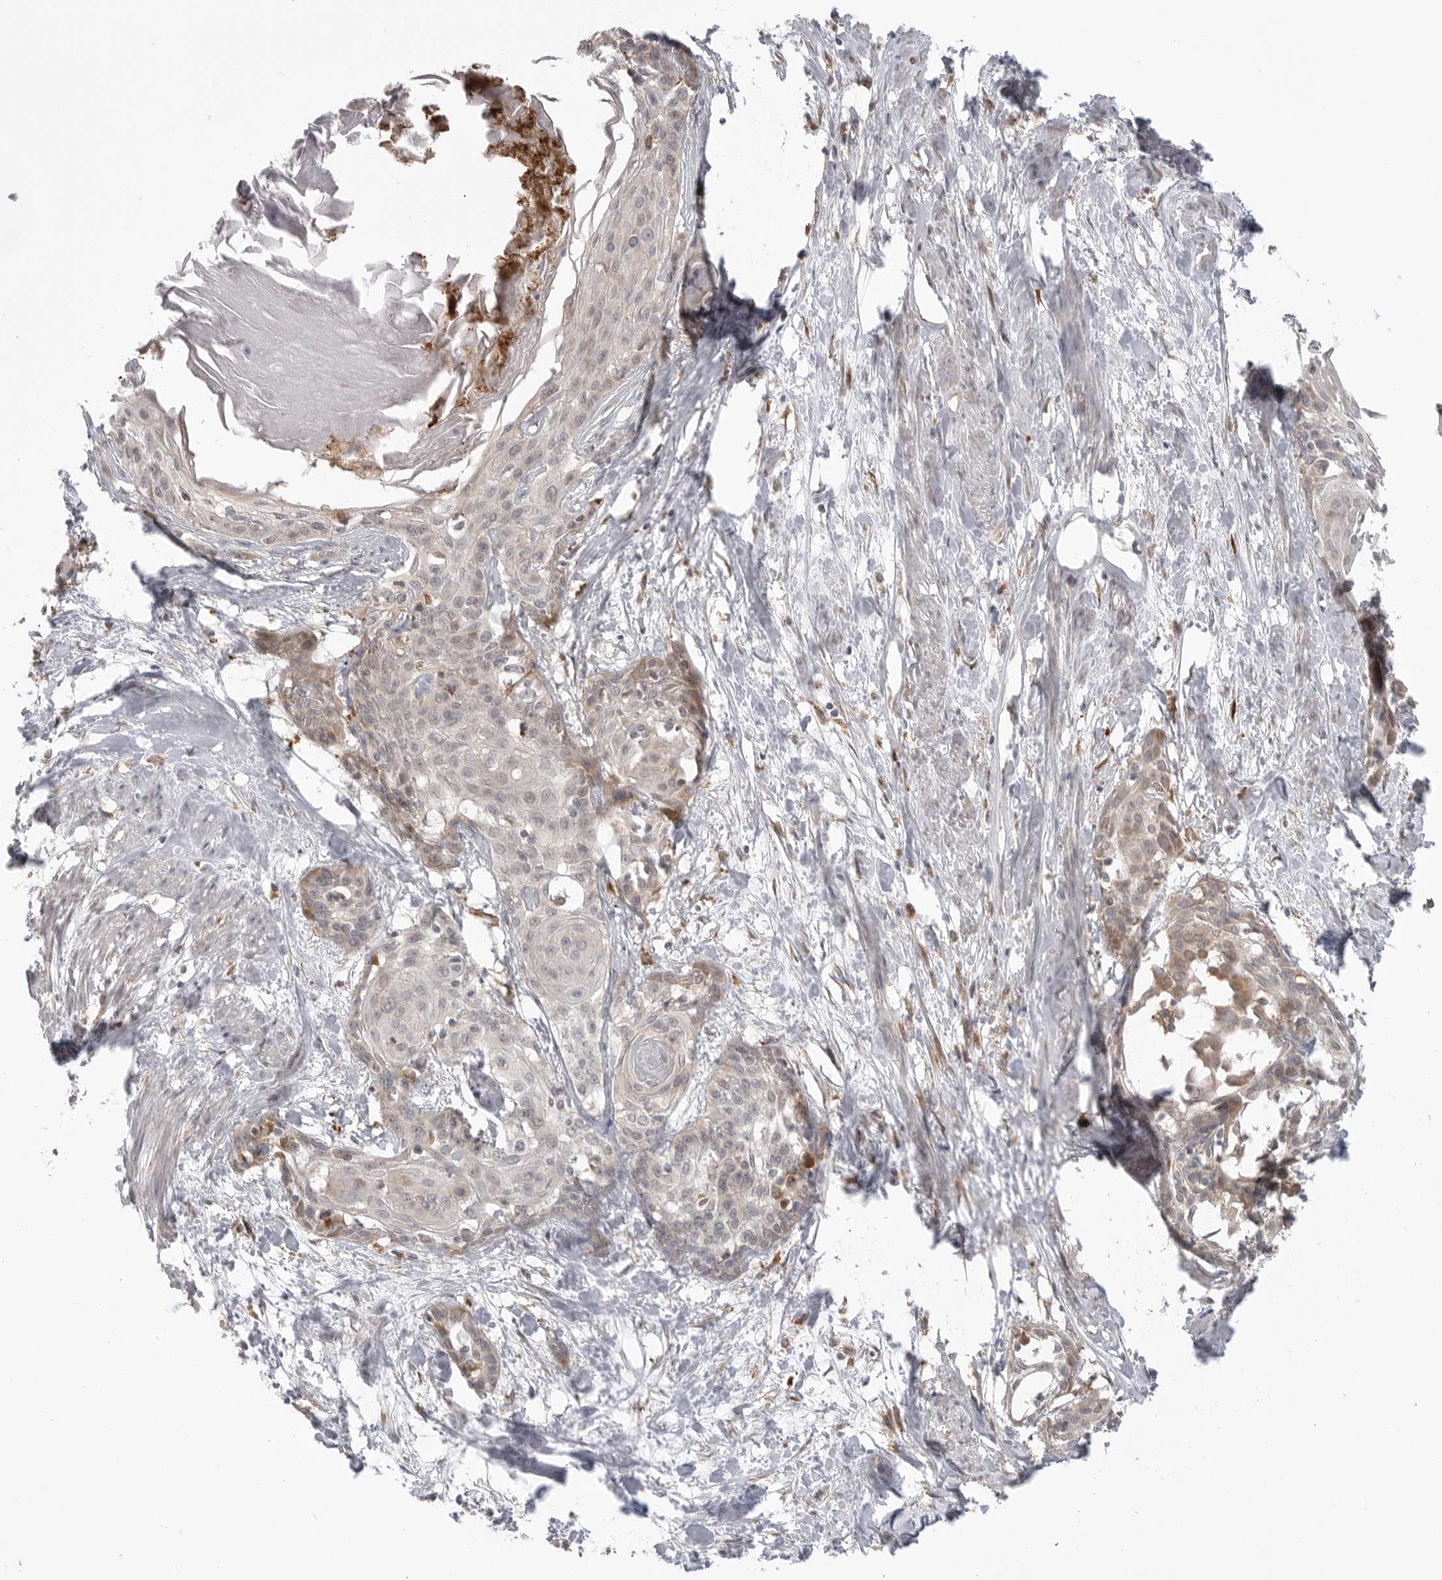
{"staining": {"intensity": "moderate", "quantity": "<25%", "location": "cytoplasmic/membranous"}, "tissue": "cervical cancer", "cell_type": "Tumor cells", "image_type": "cancer", "snomed": [{"axis": "morphology", "description": "Squamous cell carcinoma, NOS"}, {"axis": "topography", "description": "Cervix"}], "caption": "Moderate cytoplasmic/membranous expression is identified in approximately <25% of tumor cells in cervical cancer (squamous cell carcinoma).", "gene": "KALRN", "patient": {"sex": "female", "age": 57}}